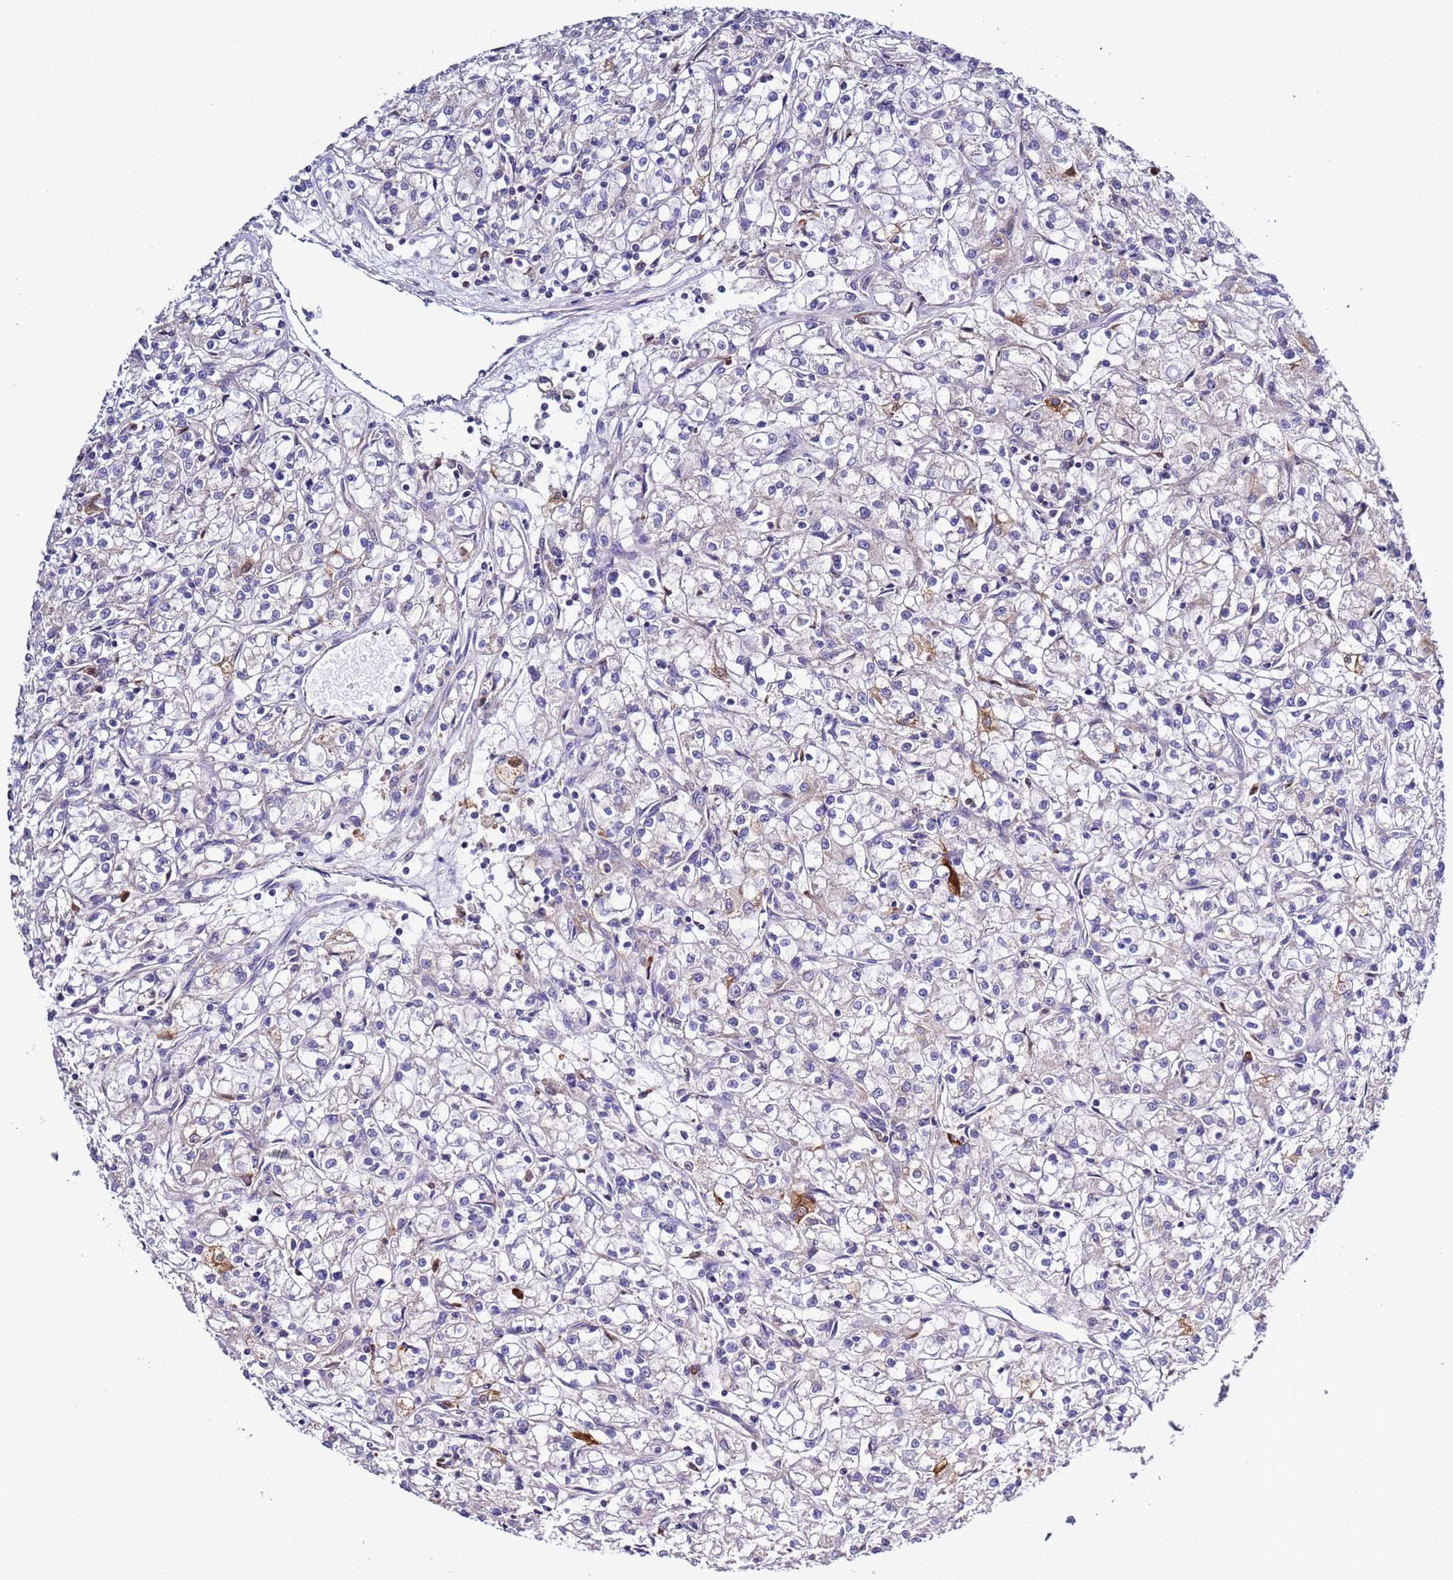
{"staining": {"intensity": "negative", "quantity": "none", "location": "none"}, "tissue": "renal cancer", "cell_type": "Tumor cells", "image_type": "cancer", "snomed": [{"axis": "morphology", "description": "Adenocarcinoma, NOS"}, {"axis": "topography", "description": "Kidney"}], "caption": "Protein analysis of renal cancer displays no significant expression in tumor cells.", "gene": "SPCS1", "patient": {"sex": "female", "age": 59}}